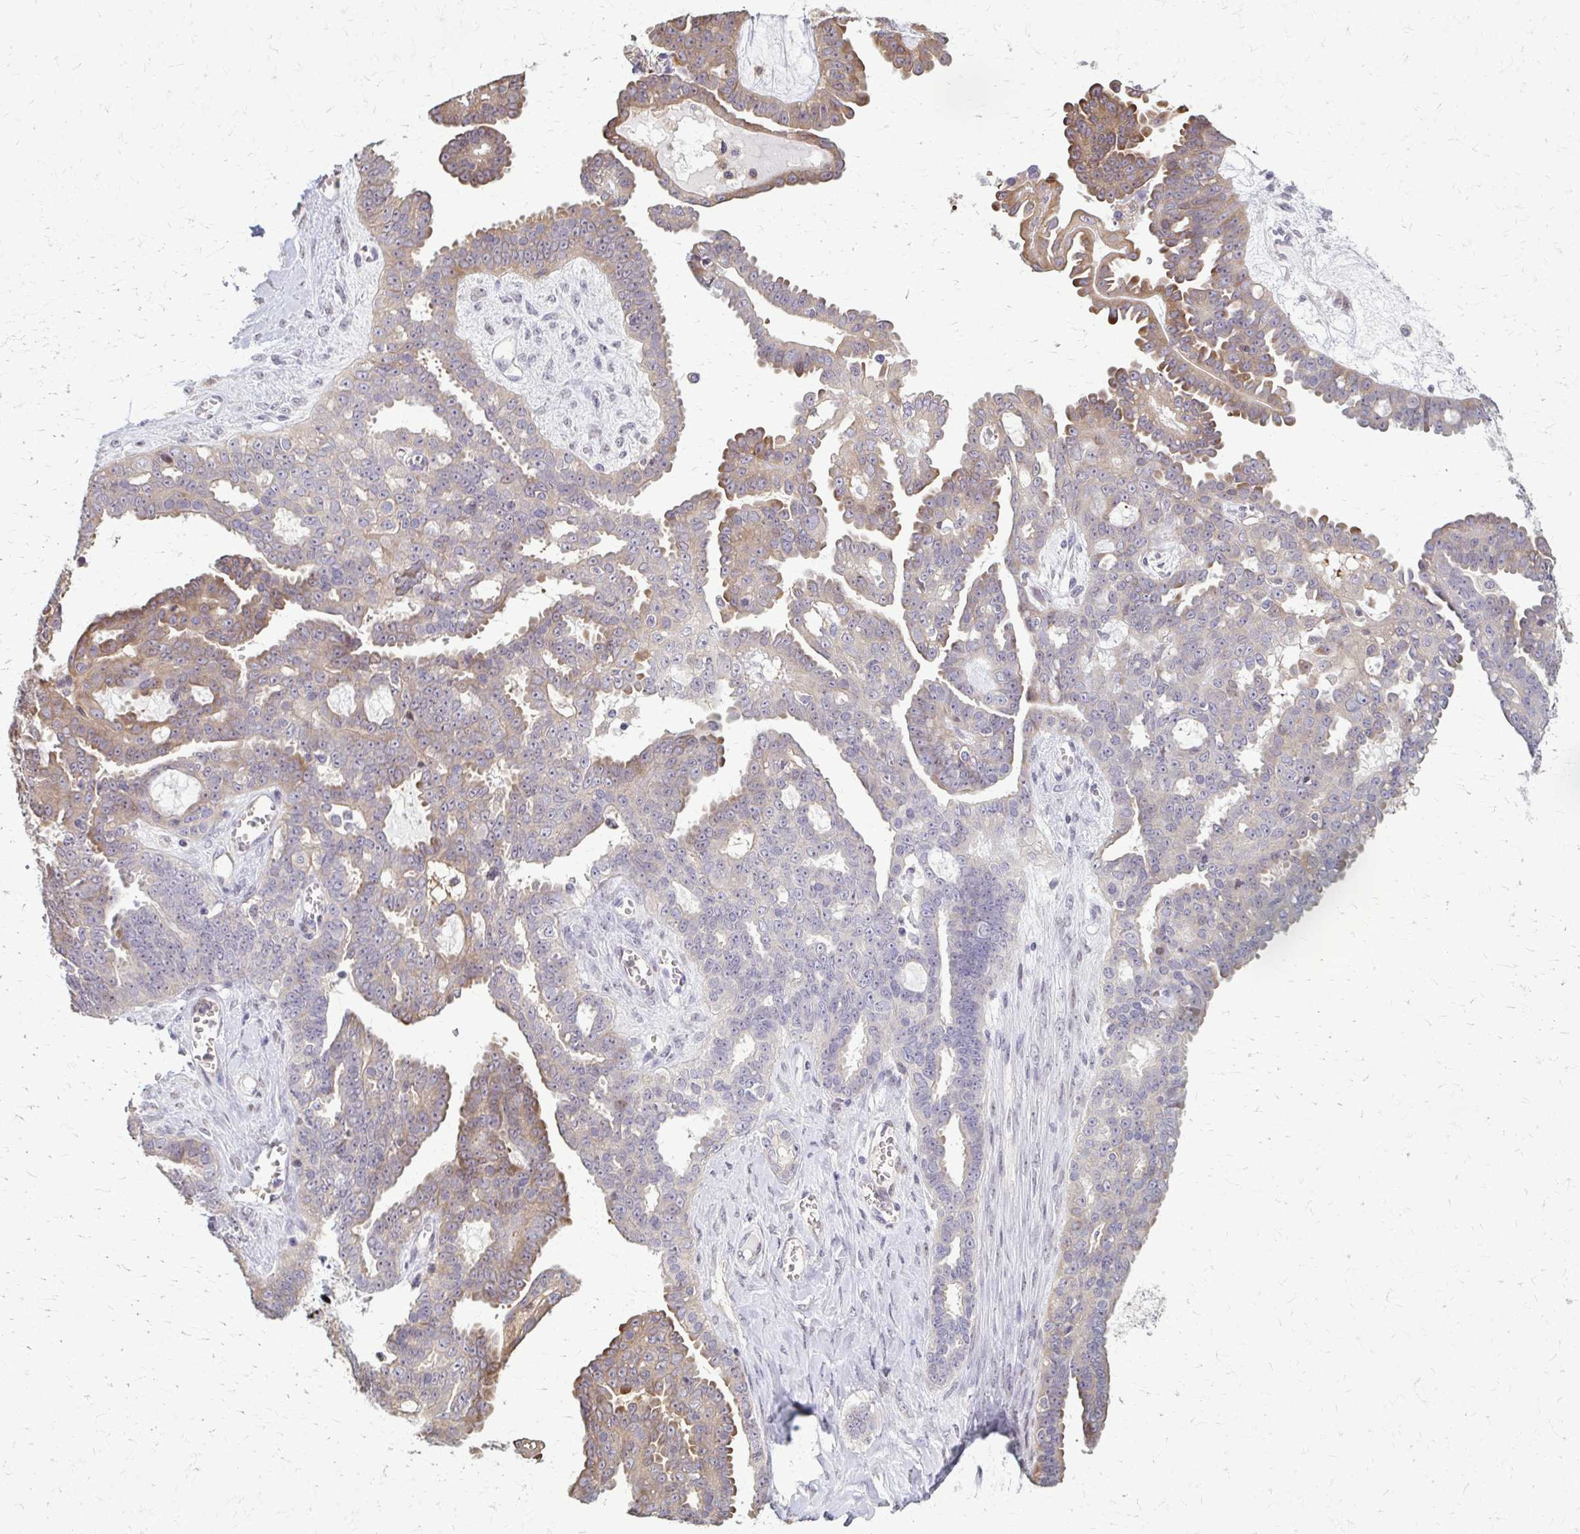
{"staining": {"intensity": "moderate", "quantity": "25%-75%", "location": "cytoplasmic/membranous"}, "tissue": "ovarian cancer", "cell_type": "Tumor cells", "image_type": "cancer", "snomed": [{"axis": "morphology", "description": "Cystadenocarcinoma, serous, NOS"}, {"axis": "topography", "description": "Ovary"}], "caption": "DAB (3,3'-diaminobenzidine) immunohistochemical staining of ovarian cancer (serous cystadenocarcinoma) shows moderate cytoplasmic/membranous protein staining in about 25%-75% of tumor cells.", "gene": "ZNF34", "patient": {"sex": "female", "age": 71}}